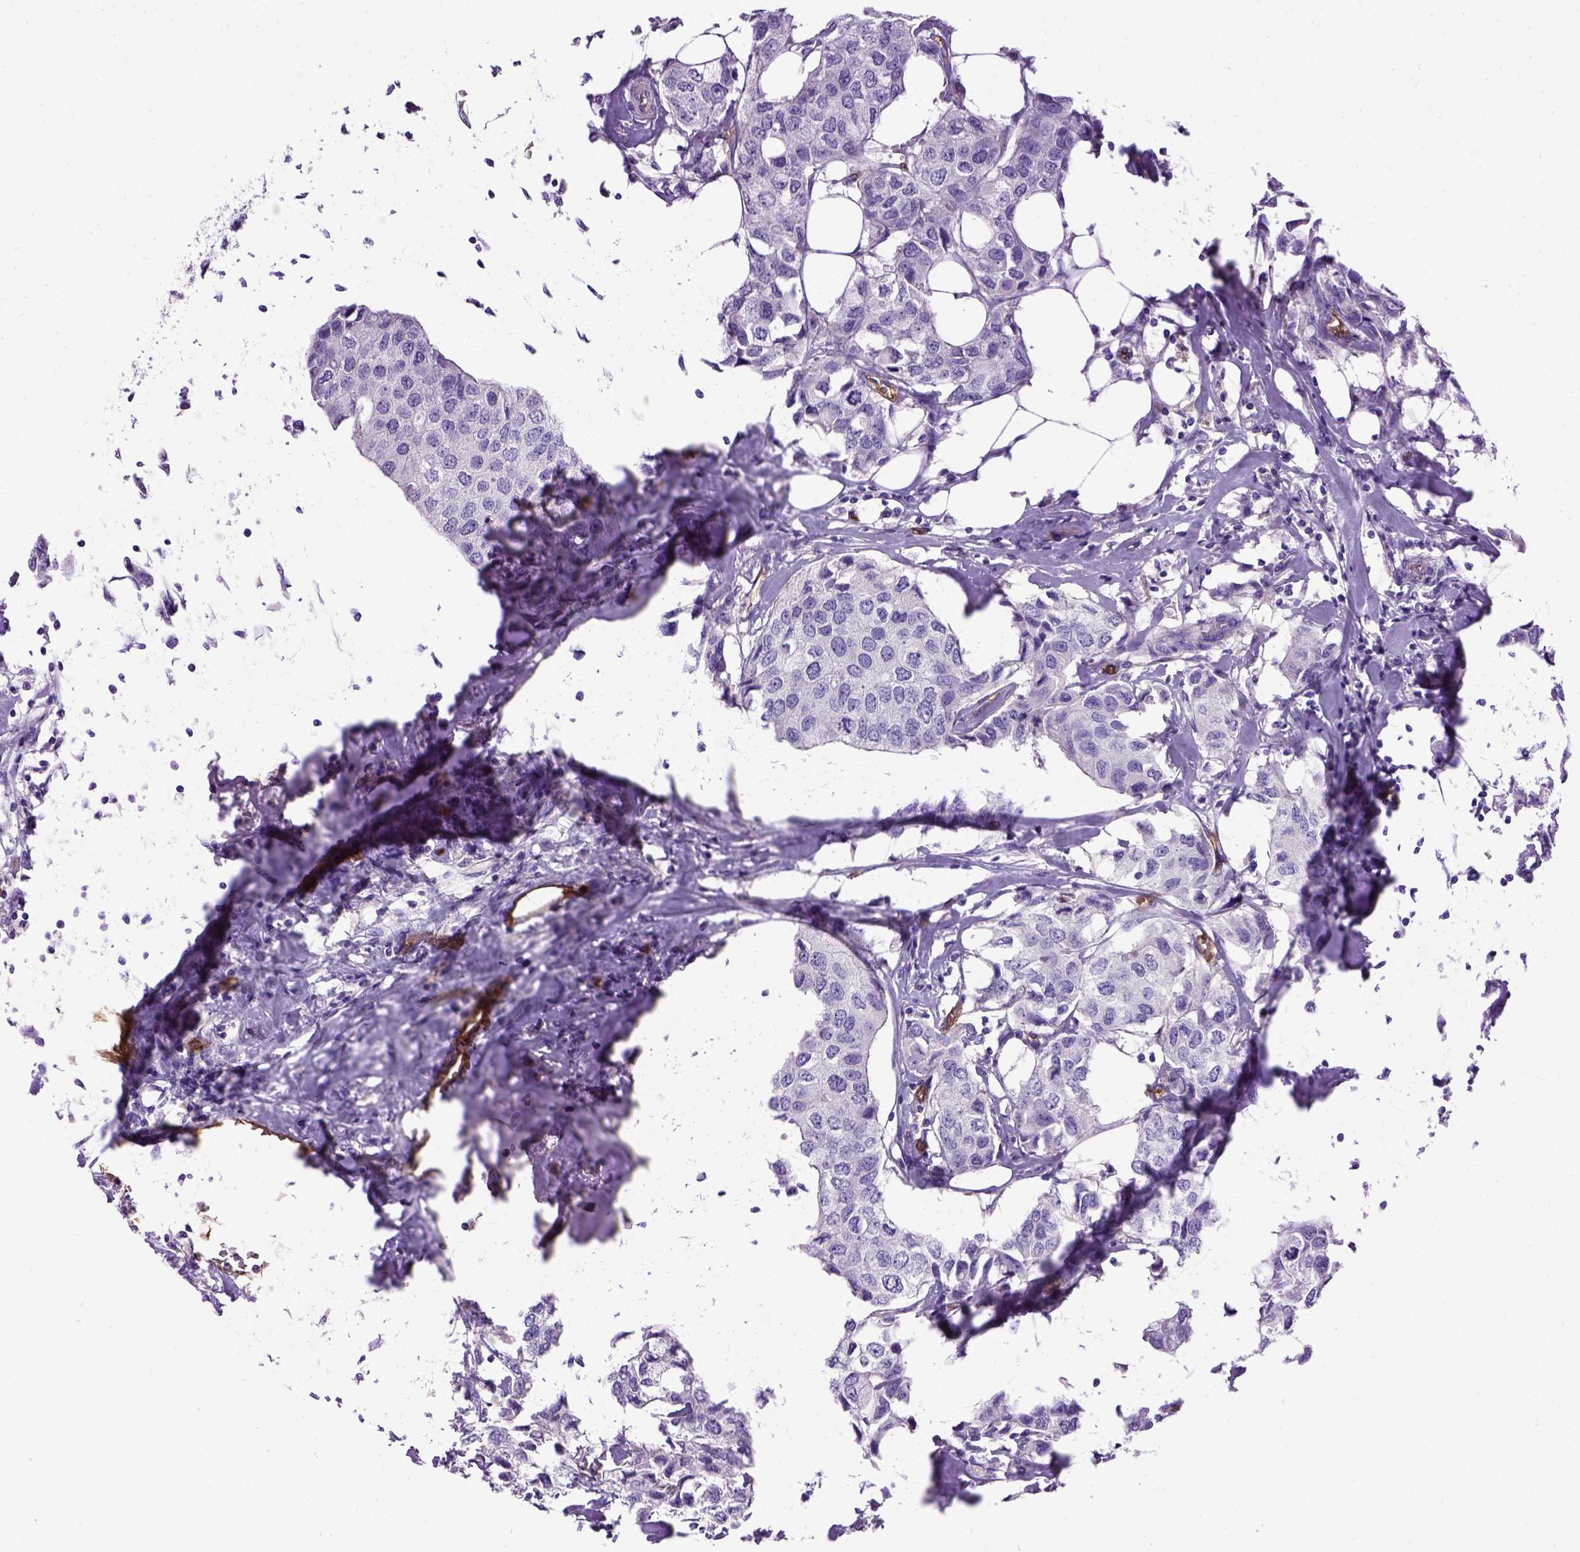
{"staining": {"intensity": "negative", "quantity": "none", "location": "none"}, "tissue": "breast cancer", "cell_type": "Tumor cells", "image_type": "cancer", "snomed": [{"axis": "morphology", "description": "Duct carcinoma"}, {"axis": "topography", "description": "Breast"}], "caption": "Breast cancer was stained to show a protein in brown. There is no significant staining in tumor cells.", "gene": "ENG", "patient": {"sex": "female", "age": 80}}